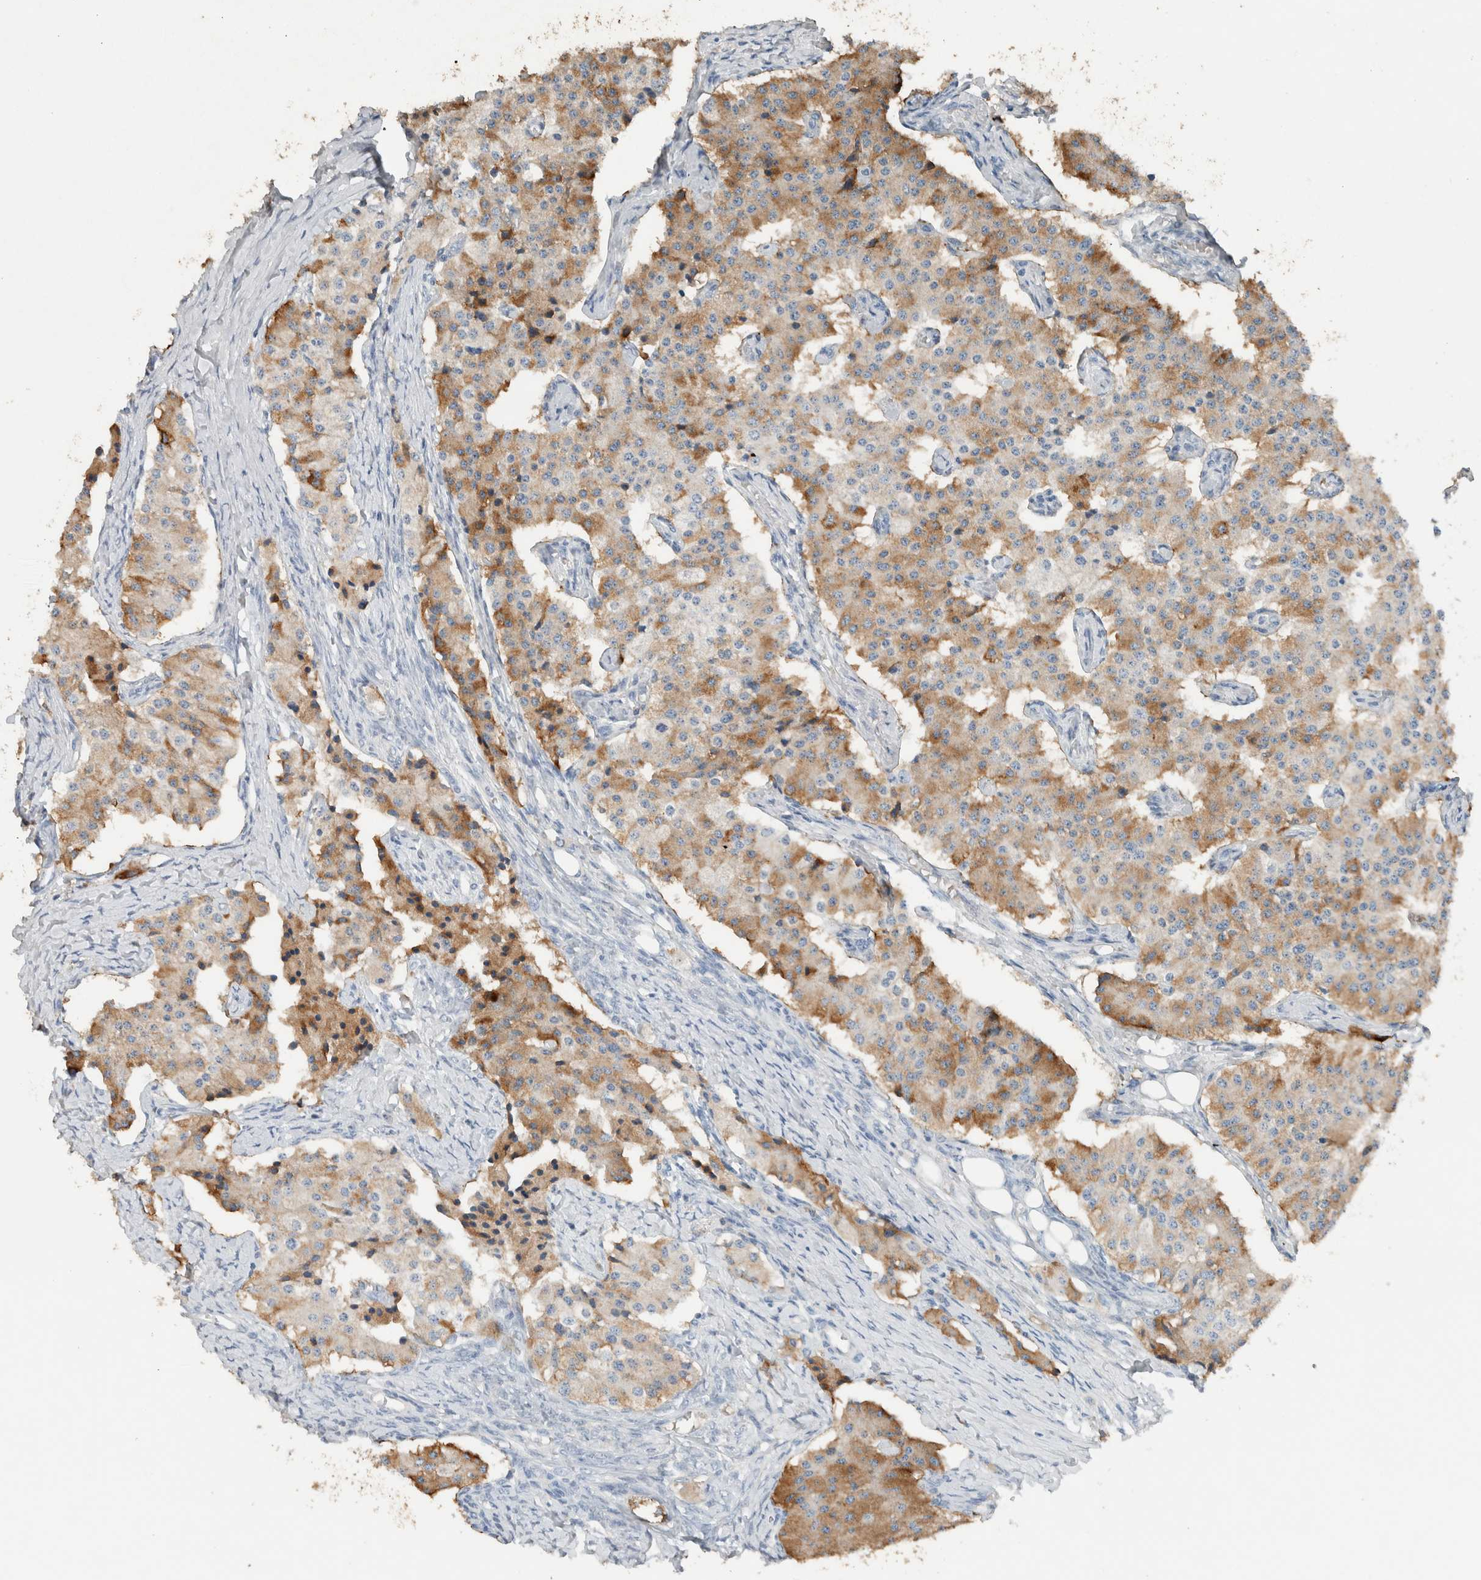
{"staining": {"intensity": "moderate", "quantity": ">75%", "location": "cytoplasmic/membranous"}, "tissue": "carcinoid", "cell_type": "Tumor cells", "image_type": "cancer", "snomed": [{"axis": "morphology", "description": "Carcinoid, malignant, NOS"}, {"axis": "topography", "description": "Colon"}], "caption": "Approximately >75% of tumor cells in human carcinoid display moderate cytoplasmic/membranous protein staining as visualized by brown immunohistochemical staining.", "gene": "DUOX1", "patient": {"sex": "female", "age": 52}}